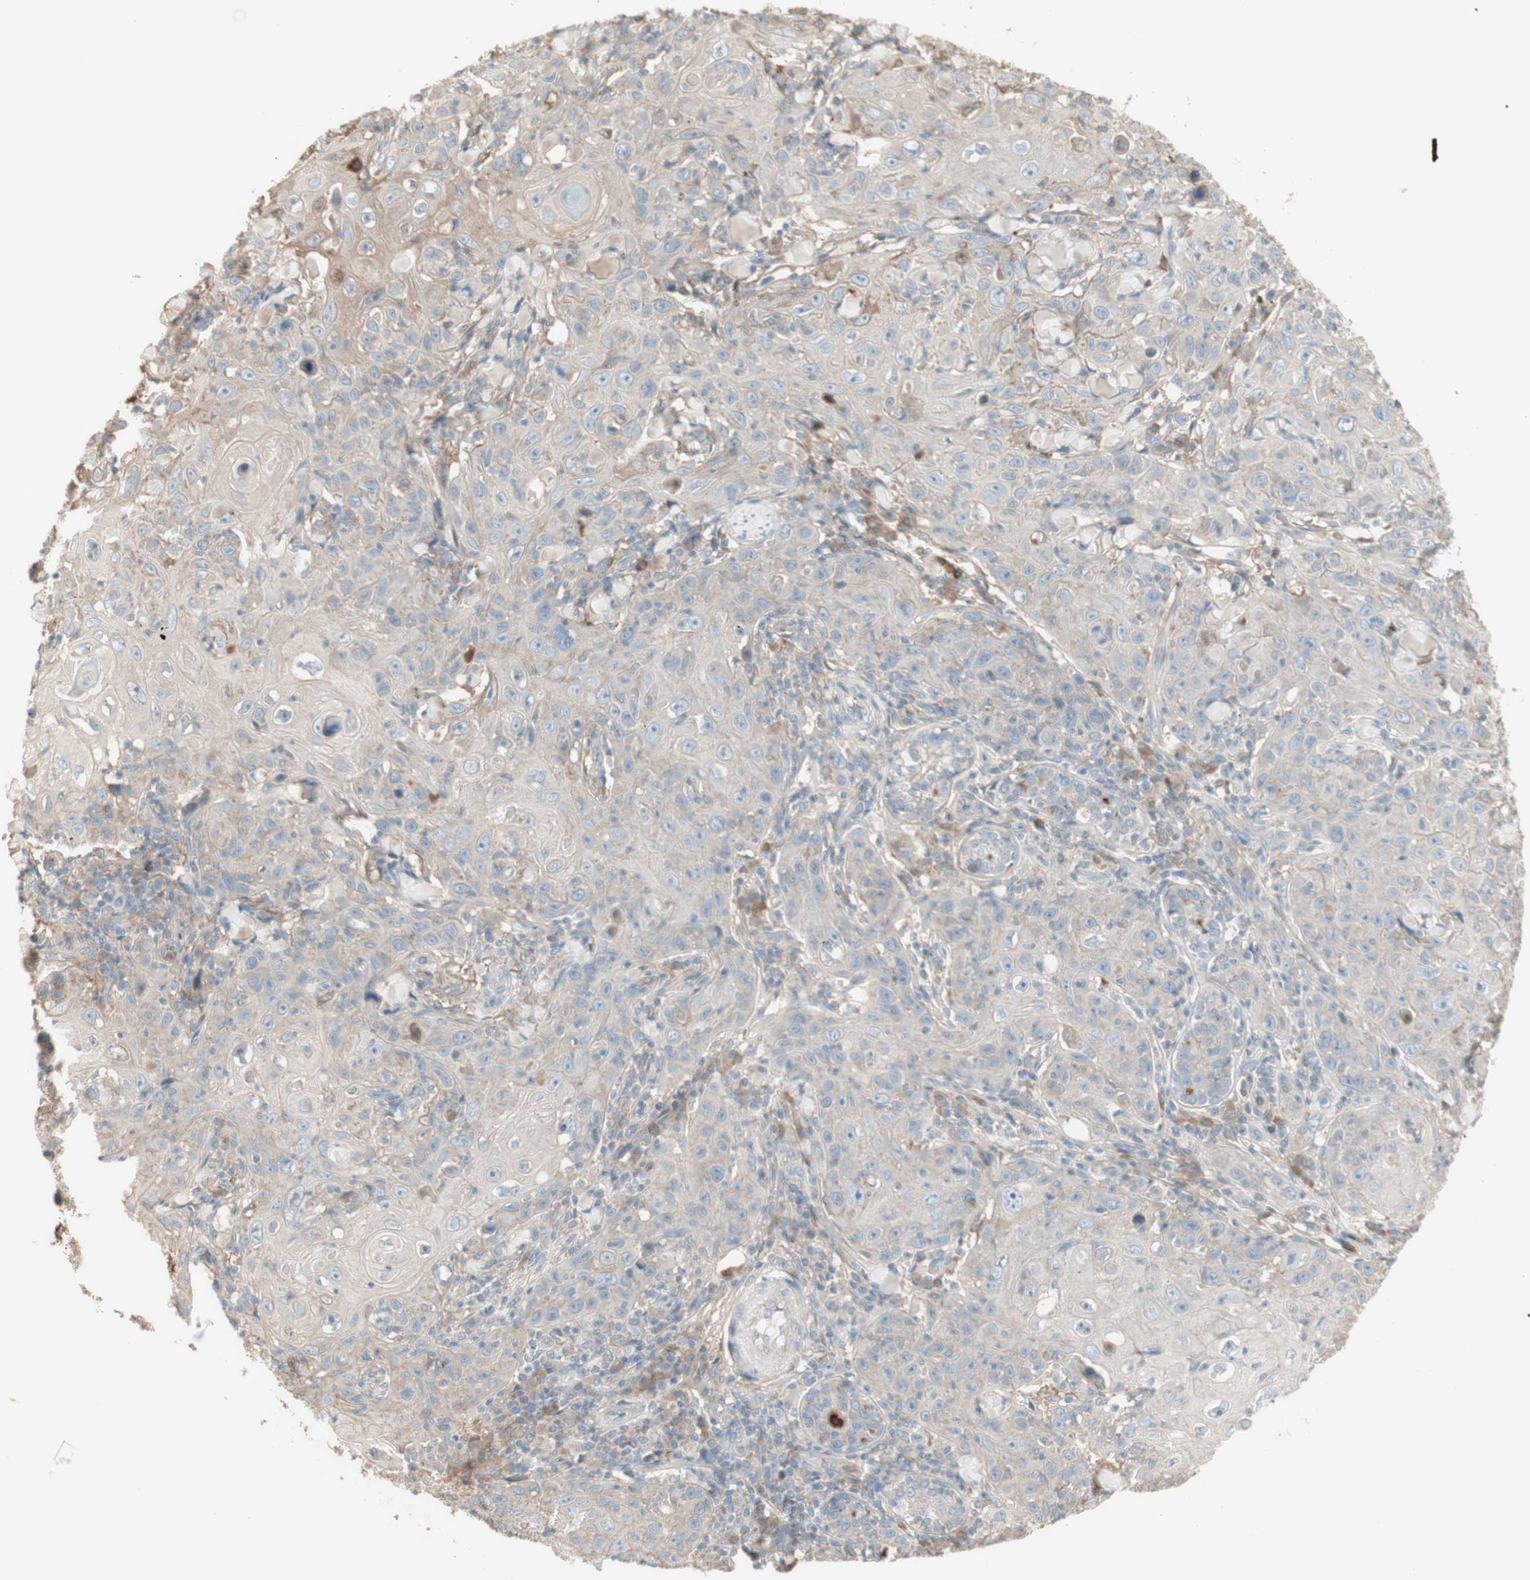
{"staining": {"intensity": "weak", "quantity": ">75%", "location": "cytoplasmic/membranous"}, "tissue": "skin cancer", "cell_type": "Tumor cells", "image_type": "cancer", "snomed": [{"axis": "morphology", "description": "Squamous cell carcinoma, NOS"}, {"axis": "topography", "description": "Skin"}], "caption": "This histopathology image exhibits immunohistochemistry (IHC) staining of squamous cell carcinoma (skin), with low weak cytoplasmic/membranous staining in about >75% of tumor cells.", "gene": "IFNG", "patient": {"sex": "female", "age": 88}}